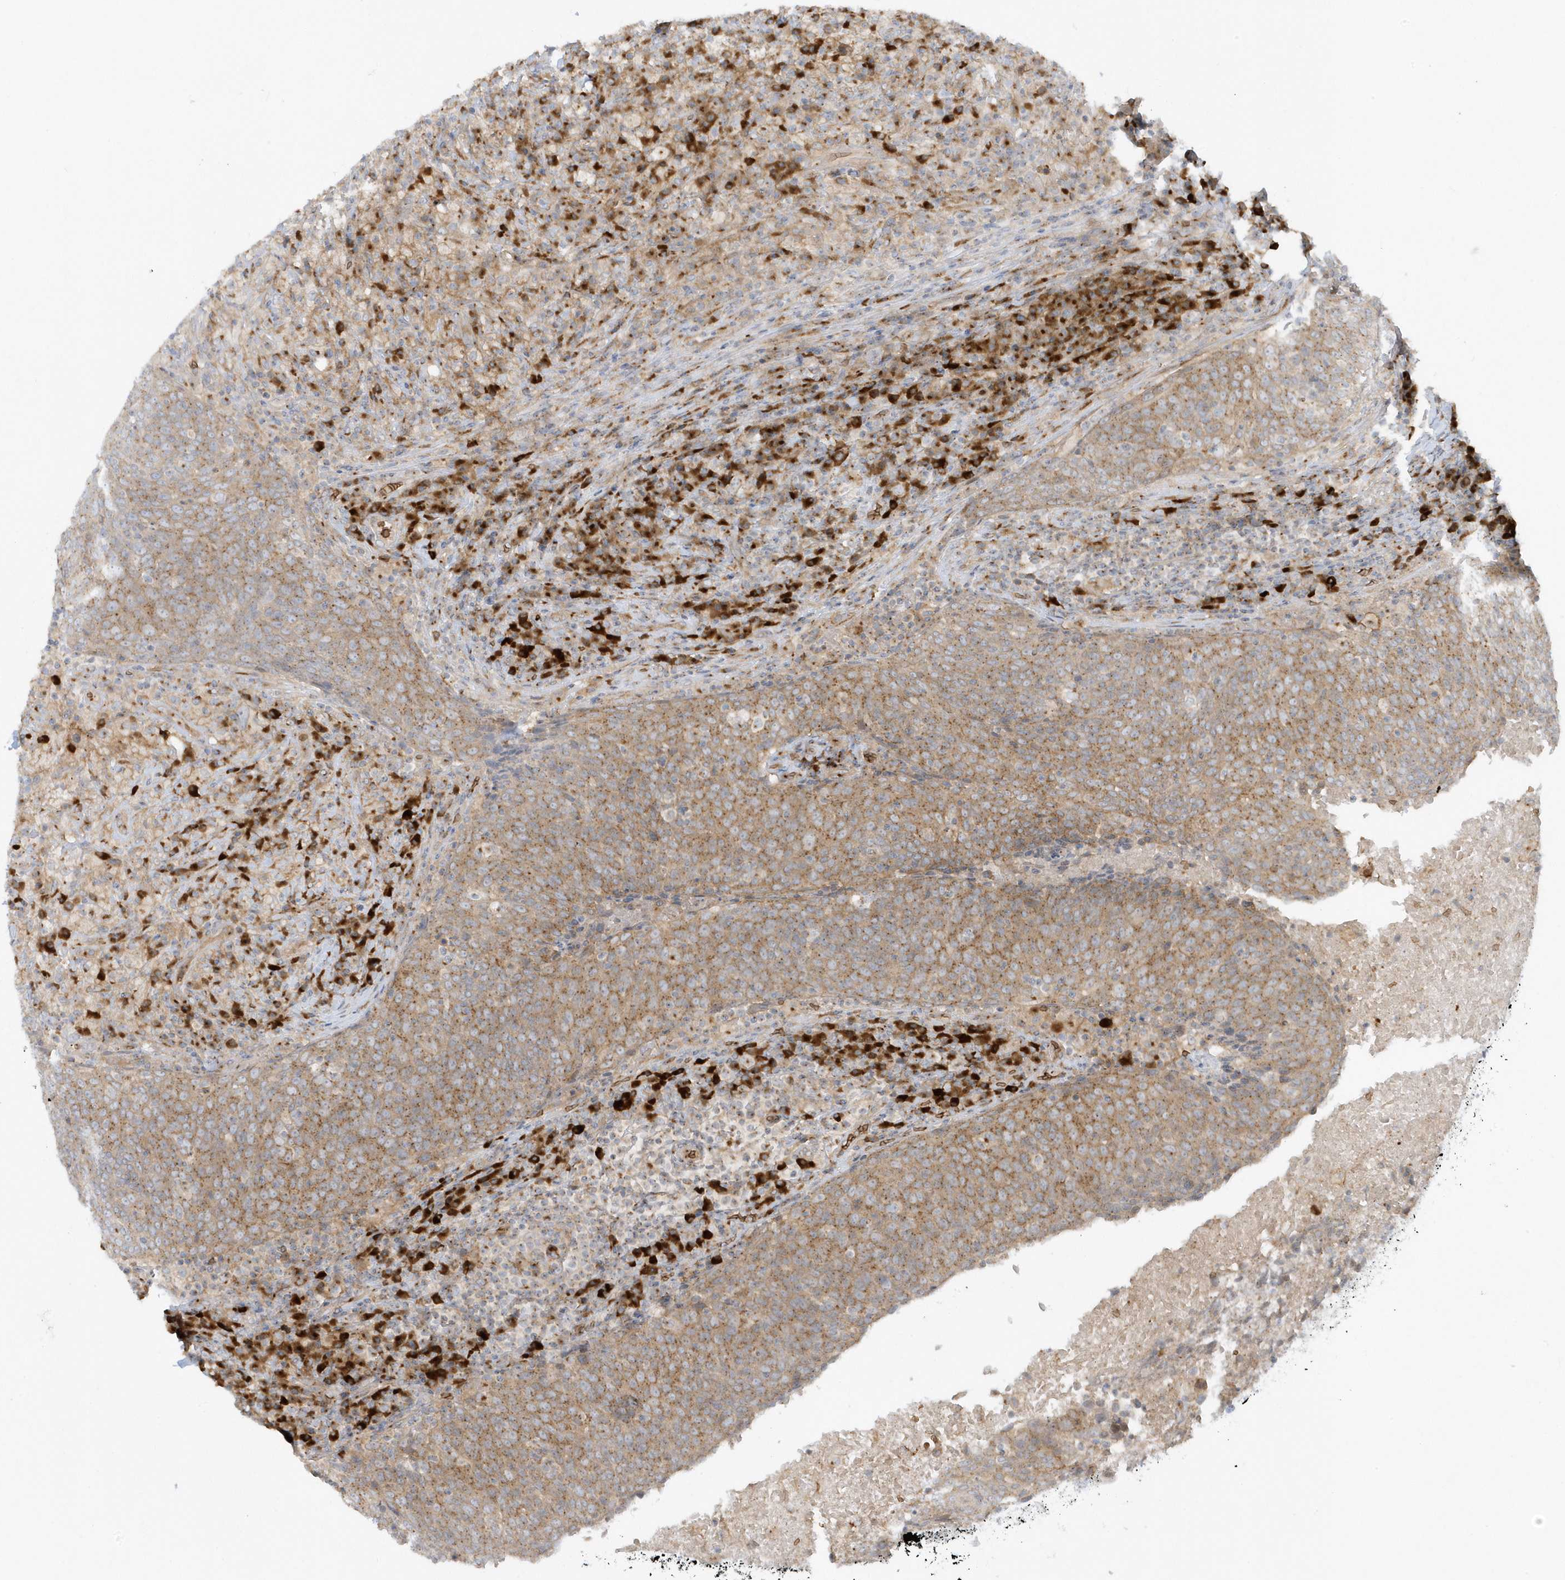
{"staining": {"intensity": "moderate", "quantity": ">75%", "location": "cytoplasmic/membranous"}, "tissue": "head and neck cancer", "cell_type": "Tumor cells", "image_type": "cancer", "snomed": [{"axis": "morphology", "description": "Squamous cell carcinoma, NOS"}, {"axis": "morphology", "description": "Squamous cell carcinoma, metastatic, NOS"}, {"axis": "topography", "description": "Lymph node"}, {"axis": "topography", "description": "Head-Neck"}], "caption": "Protein expression analysis of head and neck cancer demonstrates moderate cytoplasmic/membranous expression in approximately >75% of tumor cells.", "gene": "RPP40", "patient": {"sex": "male", "age": 62}}